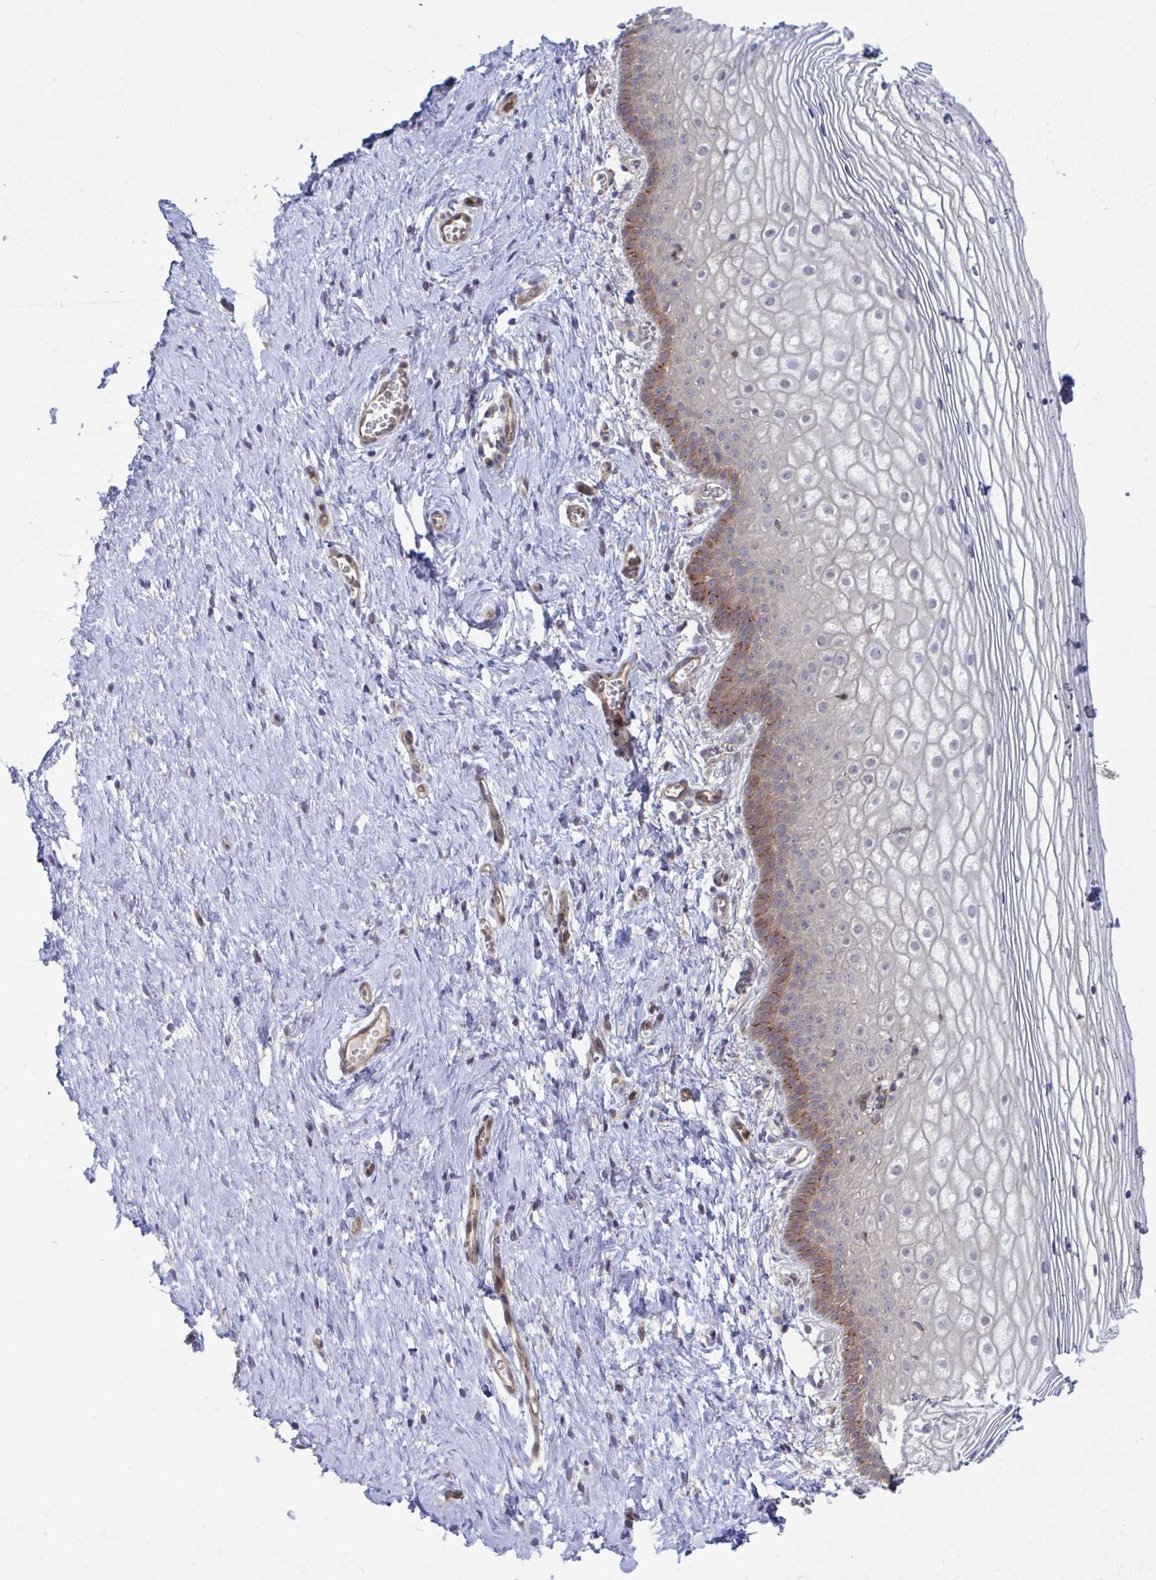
{"staining": {"intensity": "moderate", "quantity": "25%-75%", "location": "cytoplasmic/membranous"}, "tissue": "vagina", "cell_type": "Squamous epithelial cells", "image_type": "normal", "snomed": [{"axis": "morphology", "description": "Normal tissue, NOS"}, {"axis": "topography", "description": "Vagina"}], "caption": "About 25%-75% of squamous epithelial cells in unremarkable human vagina display moderate cytoplasmic/membranous protein positivity as visualized by brown immunohistochemical staining.", "gene": "LMNTD2", "patient": {"sex": "female", "age": 56}}